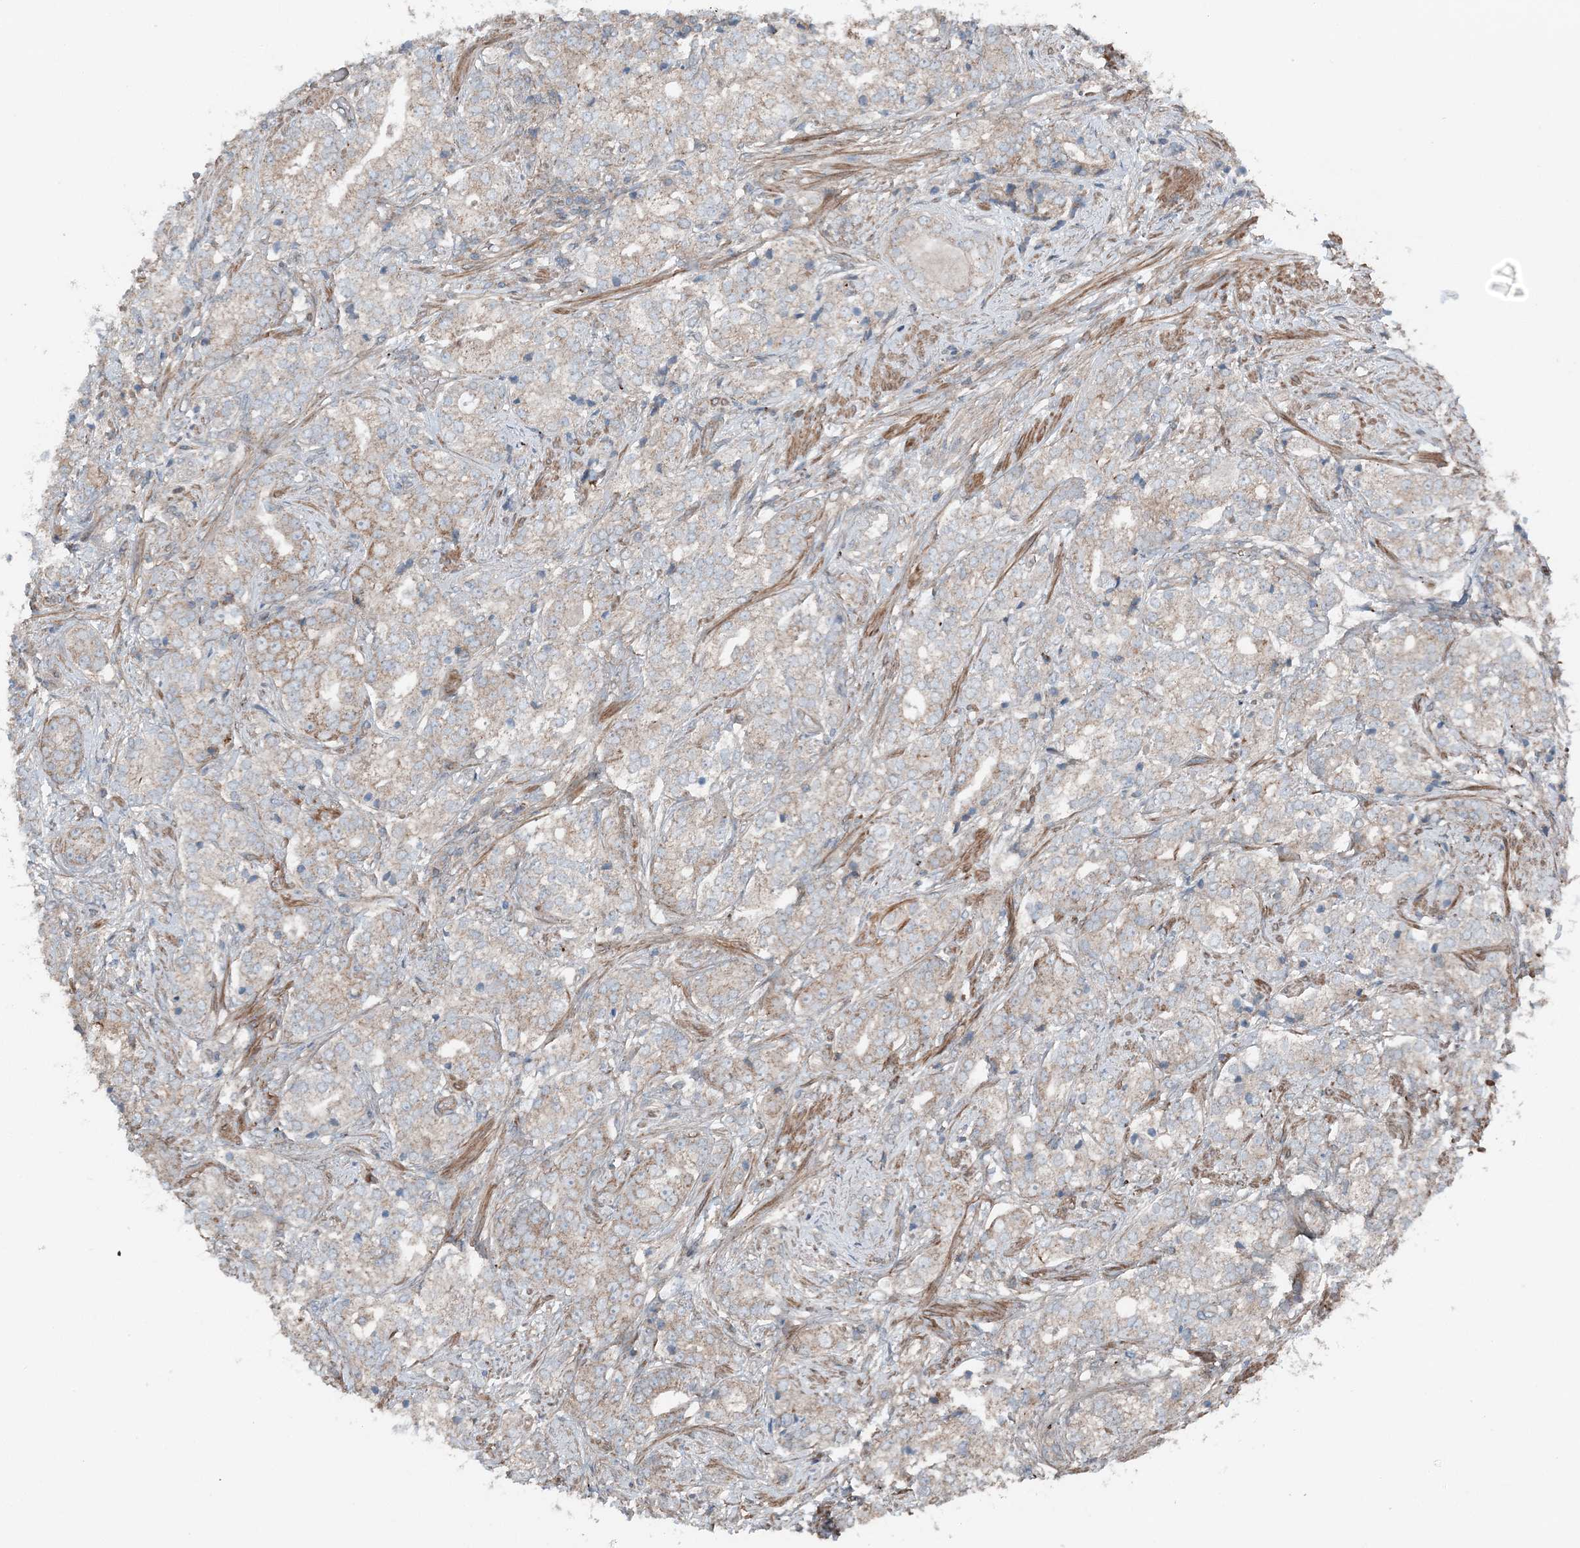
{"staining": {"intensity": "weak", "quantity": ">75%", "location": "cytoplasmic/membranous"}, "tissue": "prostate cancer", "cell_type": "Tumor cells", "image_type": "cancer", "snomed": [{"axis": "morphology", "description": "Adenocarcinoma, High grade"}, {"axis": "topography", "description": "Prostate"}], "caption": "This is a histology image of immunohistochemistry staining of prostate cancer (adenocarcinoma (high-grade)), which shows weak staining in the cytoplasmic/membranous of tumor cells.", "gene": "KY", "patient": {"sex": "male", "age": 69}}